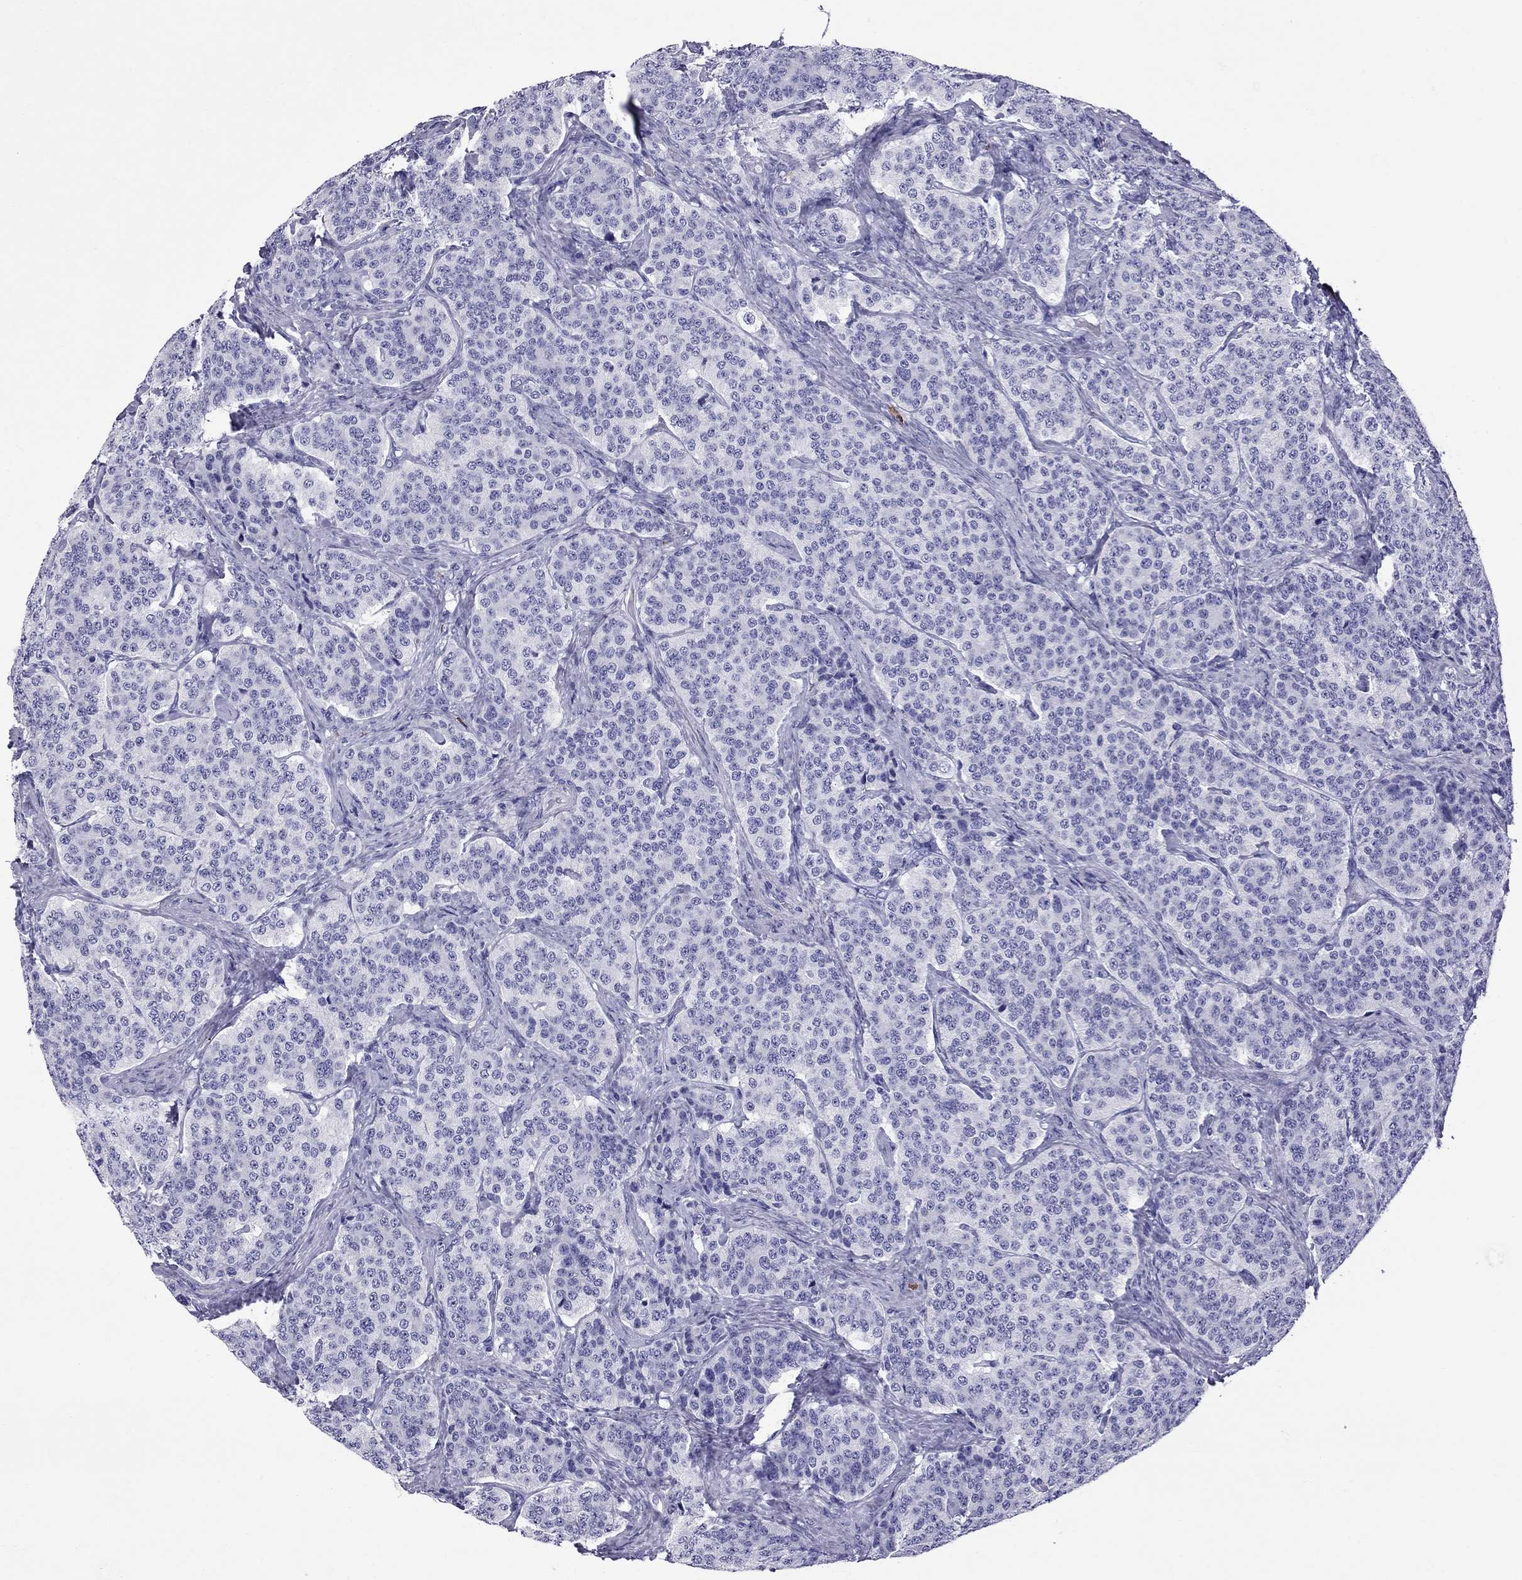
{"staining": {"intensity": "negative", "quantity": "none", "location": "none"}, "tissue": "carcinoid", "cell_type": "Tumor cells", "image_type": "cancer", "snomed": [{"axis": "morphology", "description": "Carcinoid, malignant, NOS"}, {"axis": "topography", "description": "Small intestine"}], "caption": "Immunohistochemical staining of carcinoid displays no significant positivity in tumor cells.", "gene": "SCART1", "patient": {"sex": "female", "age": 58}}